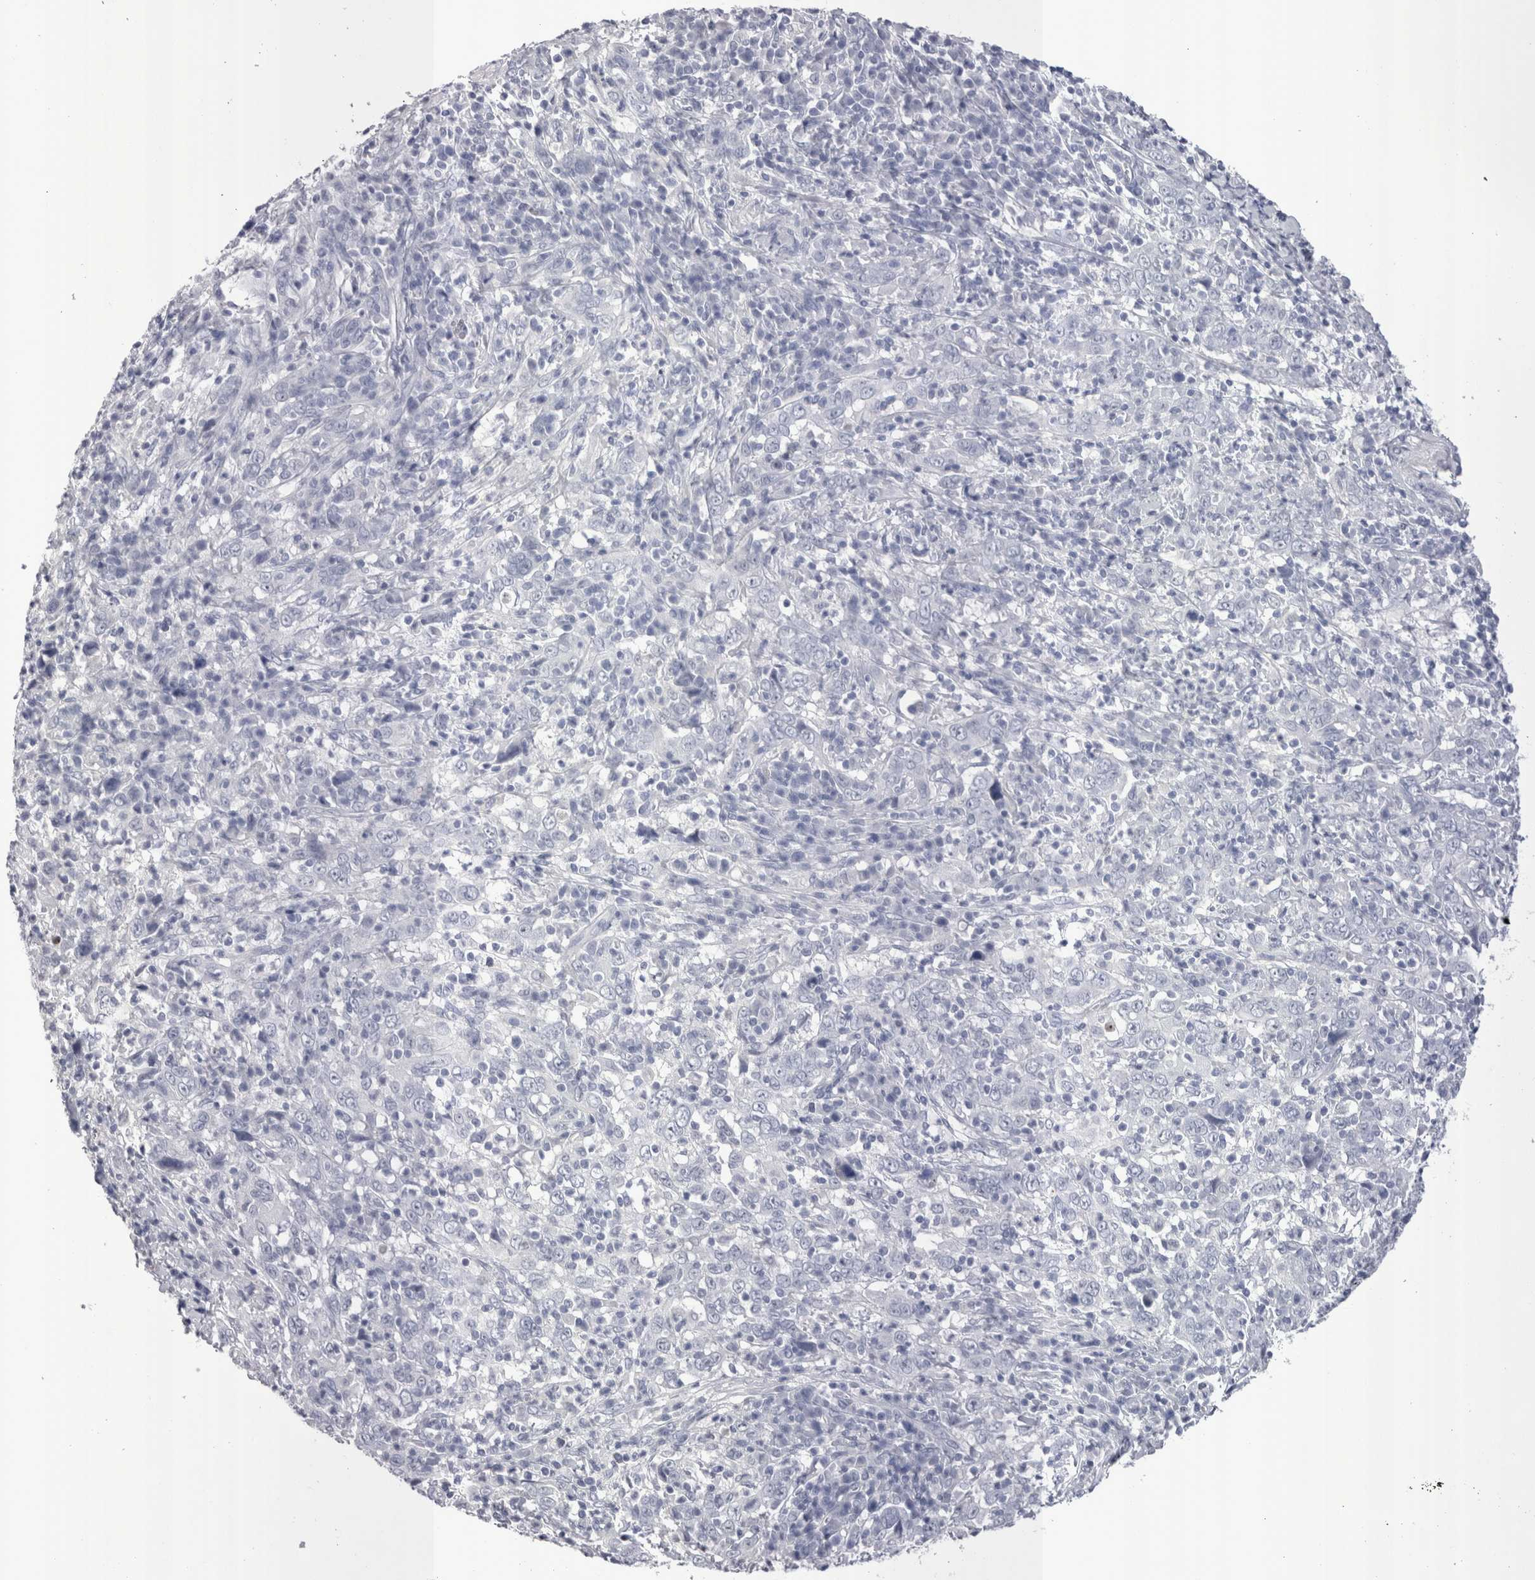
{"staining": {"intensity": "negative", "quantity": "none", "location": "none"}, "tissue": "cervical cancer", "cell_type": "Tumor cells", "image_type": "cancer", "snomed": [{"axis": "morphology", "description": "Squamous cell carcinoma, NOS"}, {"axis": "topography", "description": "Cervix"}], "caption": "Immunohistochemistry of human squamous cell carcinoma (cervical) demonstrates no expression in tumor cells. (DAB IHC visualized using brightfield microscopy, high magnification).", "gene": "PWP2", "patient": {"sex": "female", "age": 46}}